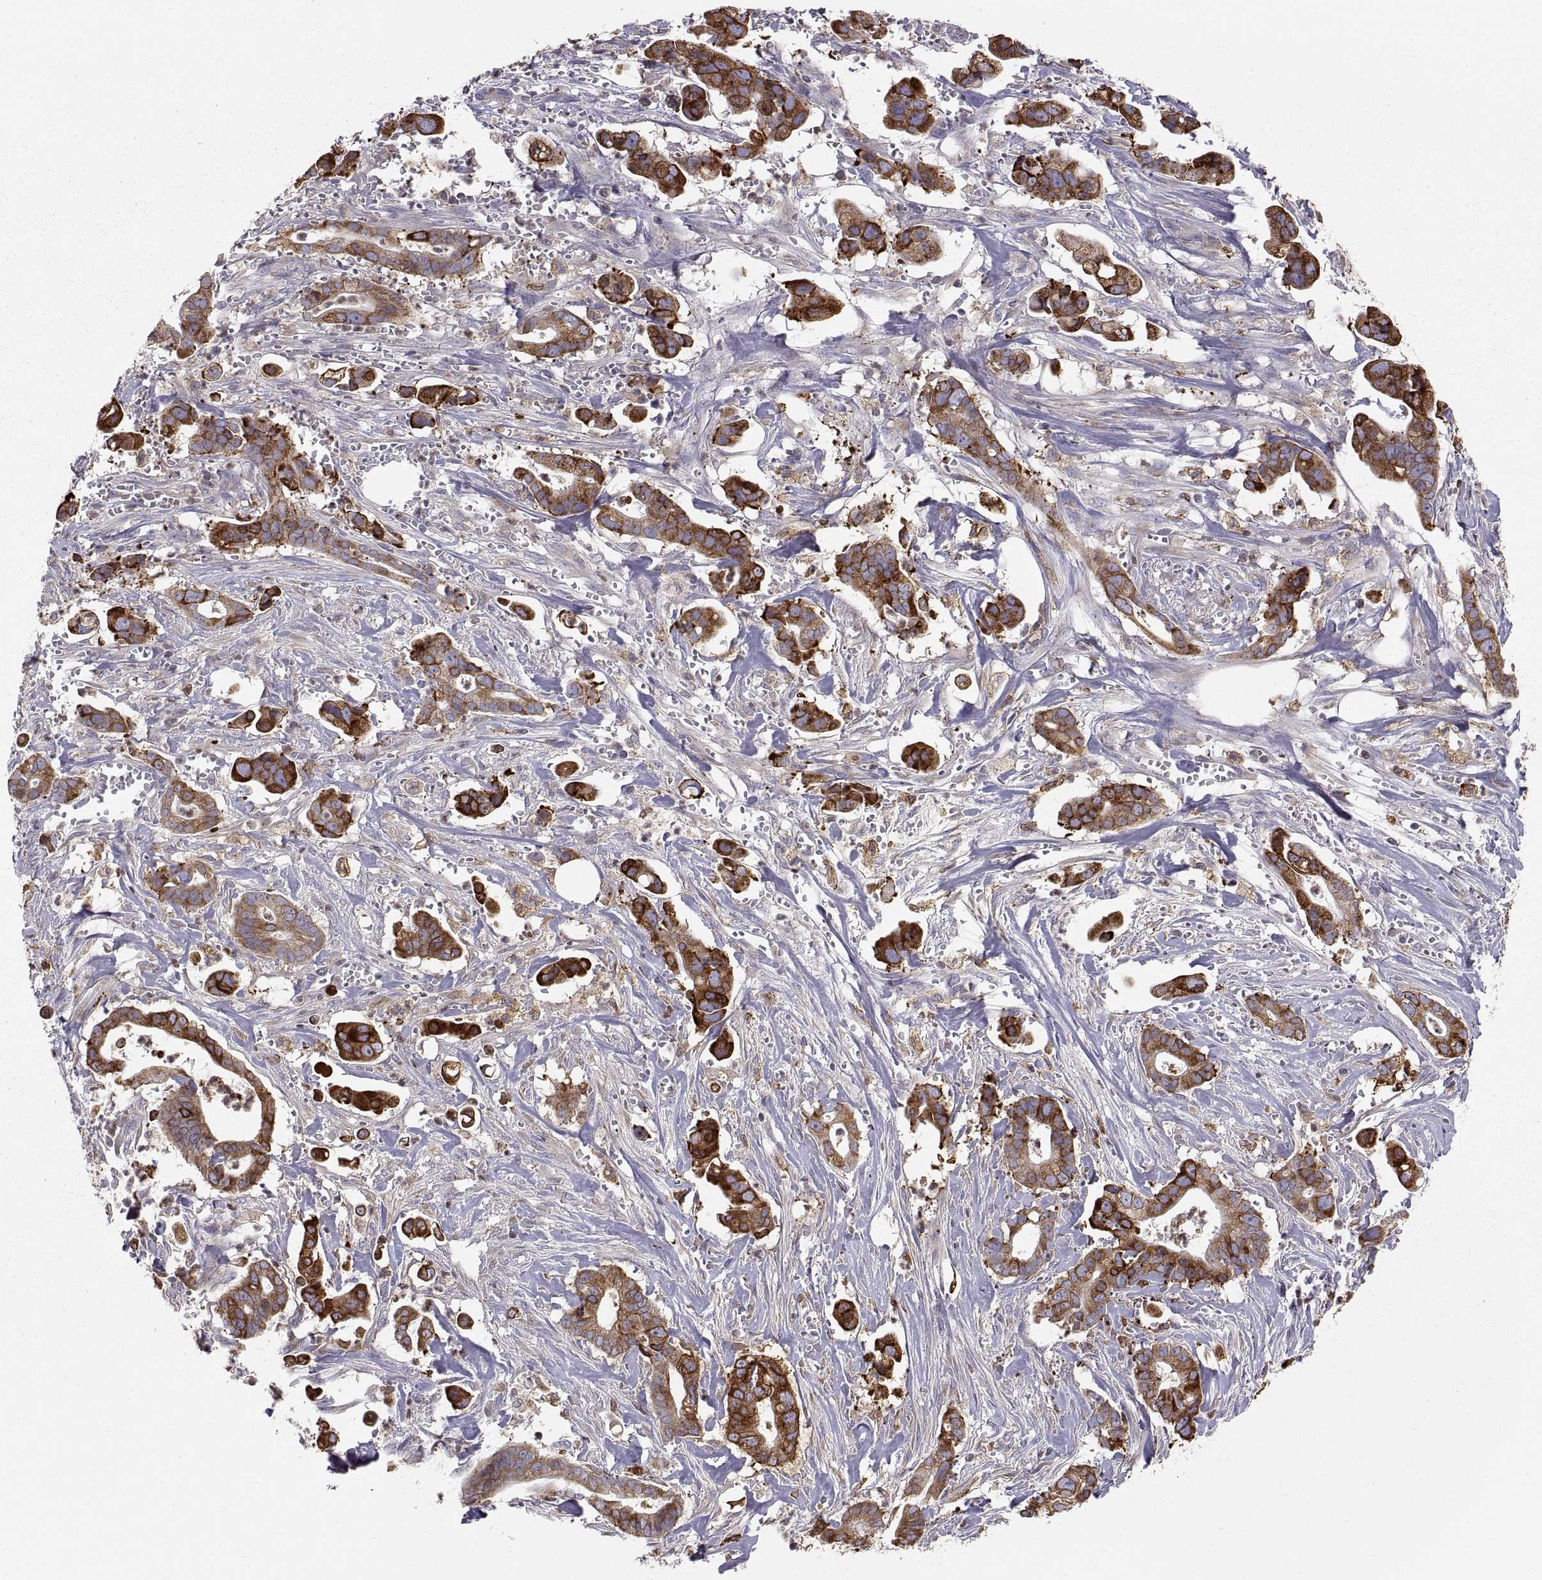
{"staining": {"intensity": "strong", "quantity": "<25%", "location": "cytoplasmic/membranous"}, "tissue": "pancreatic cancer", "cell_type": "Tumor cells", "image_type": "cancer", "snomed": [{"axis": "morphology", "description": "Adenocarcinoma, NOS"}, {"axis": "topography", "description": "Pancreas"}], "caption": "Immunohistochemical staining of adenocarcinoma (pancreatic) exhibits medium levels of strong cytoplasmic/membranous protein positivity in approximately <25% of tumor cells.", "gene": "ERO1A", "patient": {"sex": "male", "age": 61}}